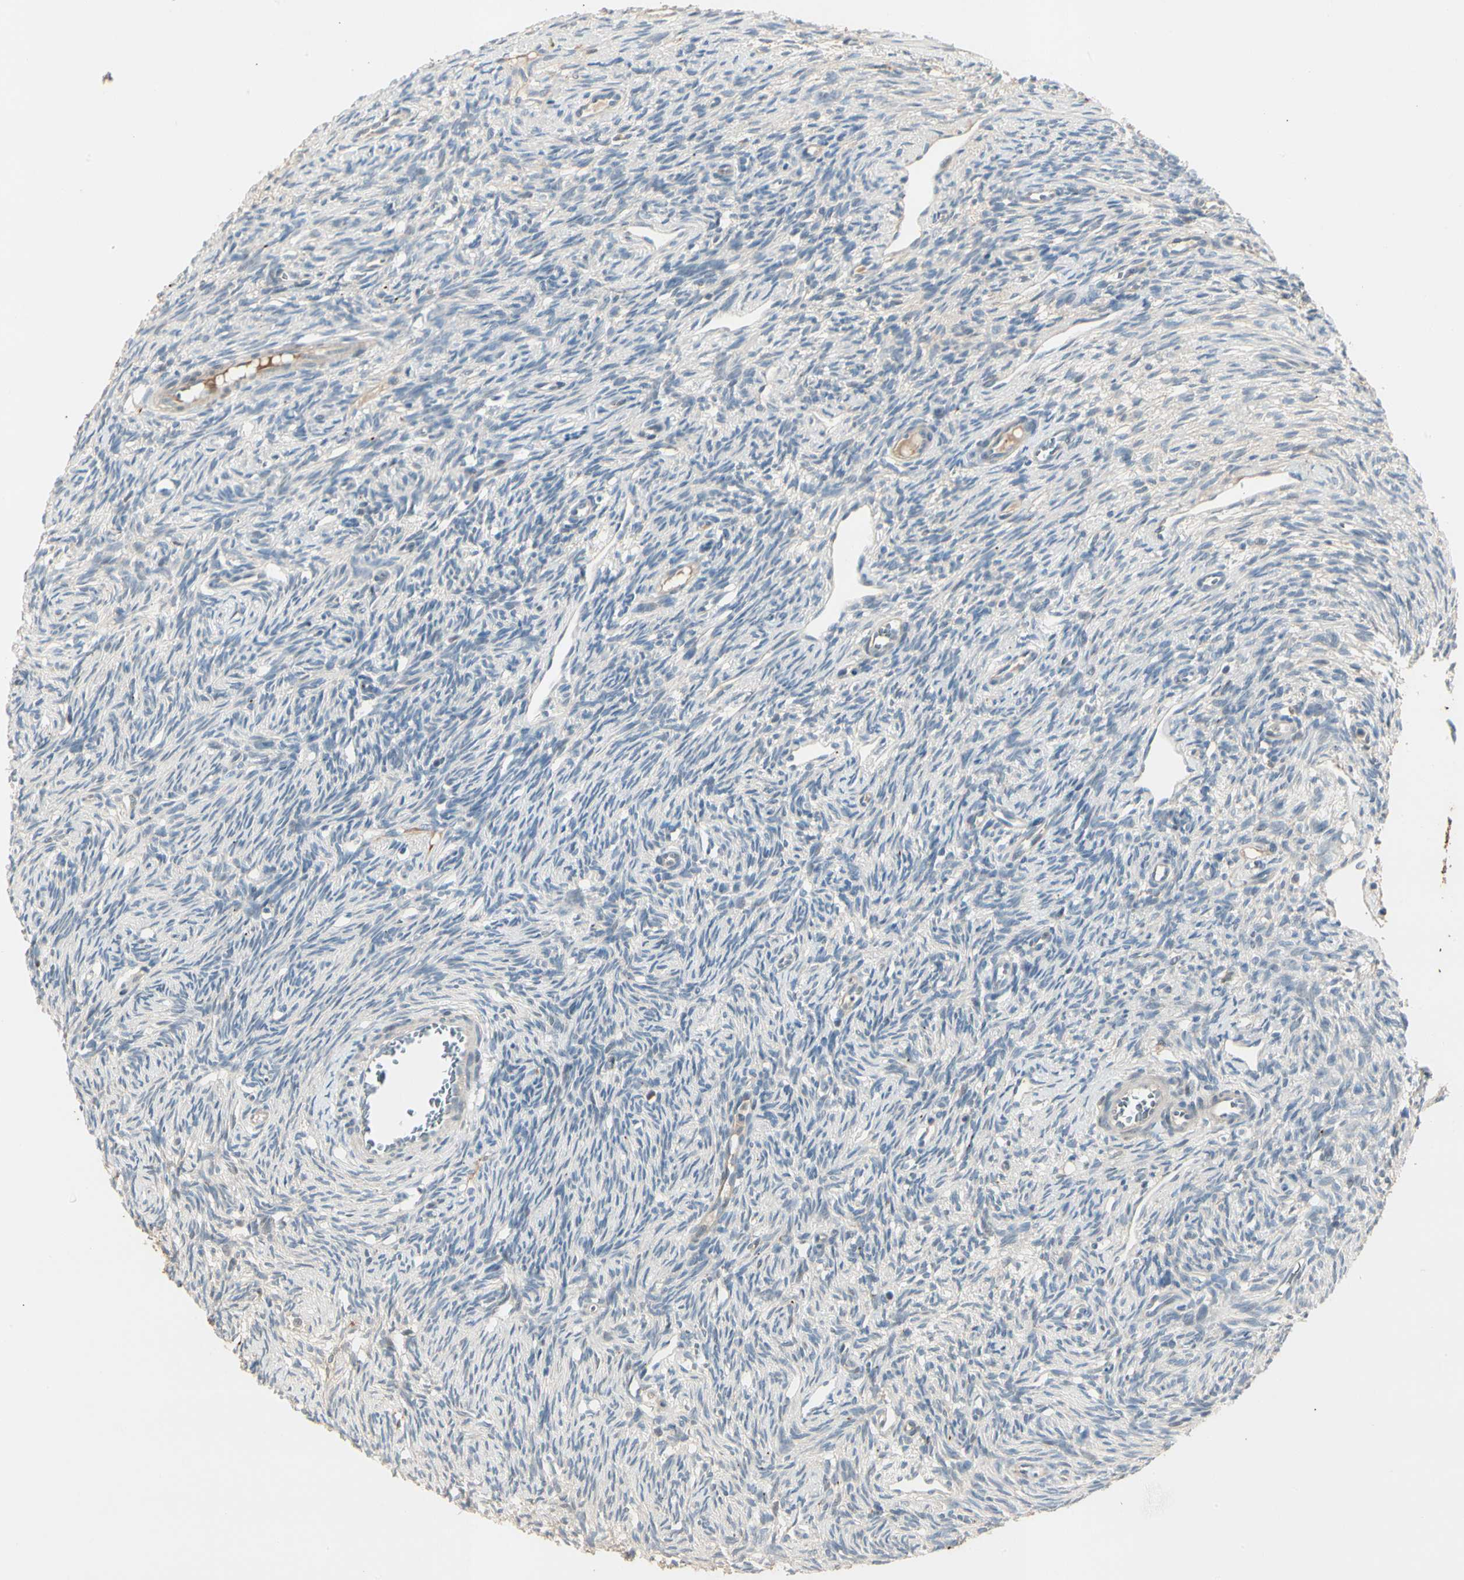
{"staining": {"intensity": "negative", "quantity": "none", "location": "none"}, "tissue": "ovary", "cell_type": "Ovarian stroma cells", "image_type": "normal", "snomed": [{"axis": "morphology", "description": "Normal tissue, NOS"}, {"axis": "topography", "description": "Ovary"}], "caption": "Immunohistochemistry (IHC) photomicrograph of unremarkable ovary stained for a protein (brown), which exhibits no expression in ovarian stroma cells.", "gene": "SKIL", "patient": {"sex": "female", "age": 33}}